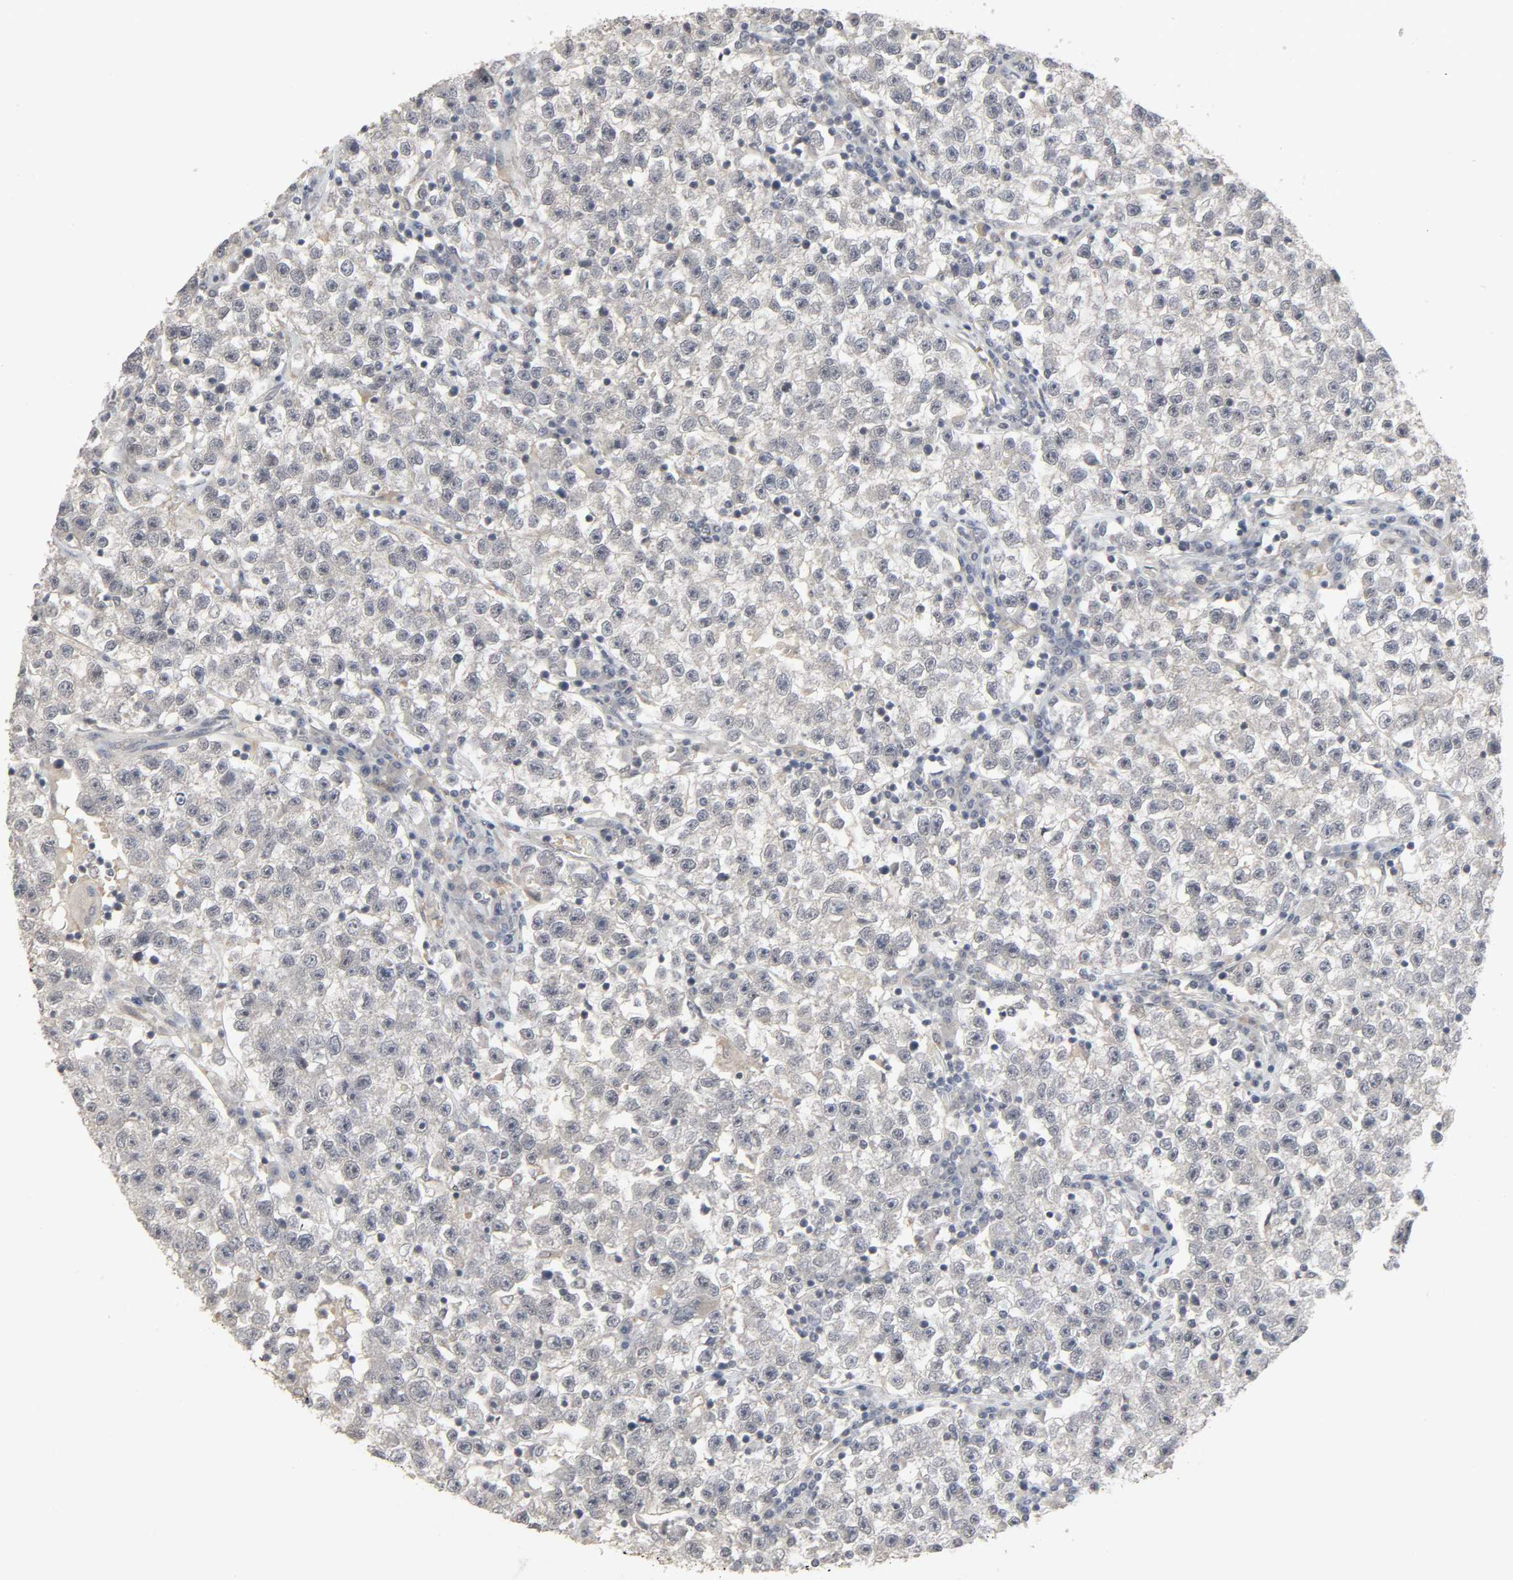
{"staining": {"intensity": "negative", "quantity": "none", "location": "none"}, "tissue": "testis cancer", "cell_type": "Tumor cells", "image_type": "cancer", "snomed": [{"axis": "morphology", "description": "Seminoma, NOS"}, {"axis": "topography", "description": "Testis"}], "caption": "The micrograph exhibits no significant expression in tumor cells of testis cancer. Brightfield microscopy of immunohistochemistry (IHC) stained with DAB (3,3'-diaminobenzidine) (brown) and hematoxylin (blue), captured at high magnification.", "gene": "ZNF222", "patient": {"sex": "male", "age": 22}}